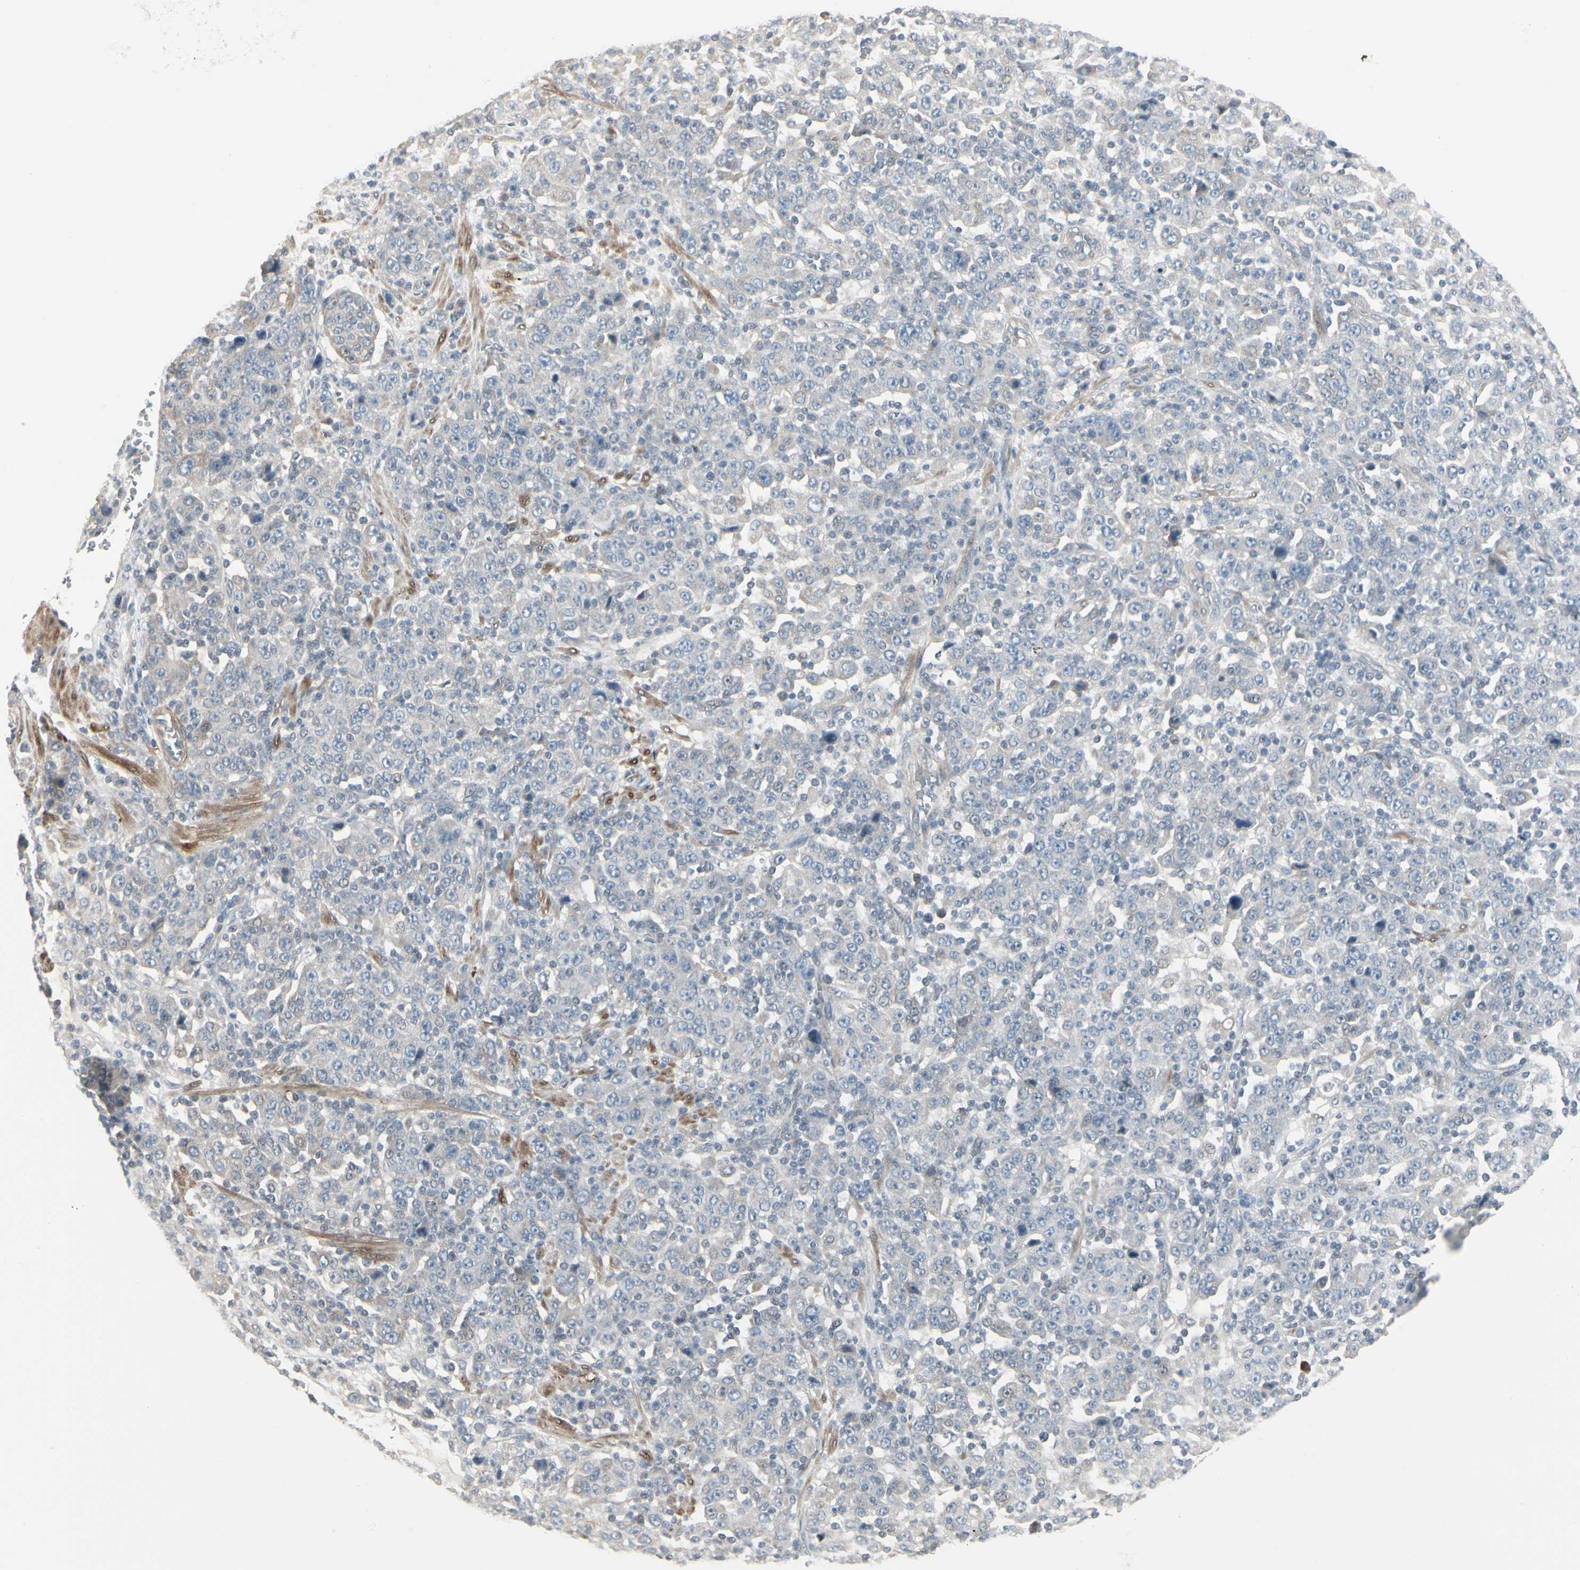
{"staining": {"intensity": "negative", "quantity": "none", "location": "none"}, "tissue": "stomach cancer", "cell_type": "Tumor cells", "image_type": "cancer", "snomed": [{"axis": "morphology", "description": "Normal tissue, NOS"}, {"axis": "morphology", "description": "Adenocarcinoma, NOS"}, {"axis": "topography", "description": "Stomach, upper"}, {"axis": "topography", "description": "Stomach"}], "caption": "Immunohistochemical staining of human stomach adenocarcinoma displays no significant positivity in tumor cells.", "gene": "DMPK", "patient": {"sex": "male", "age": 59}}